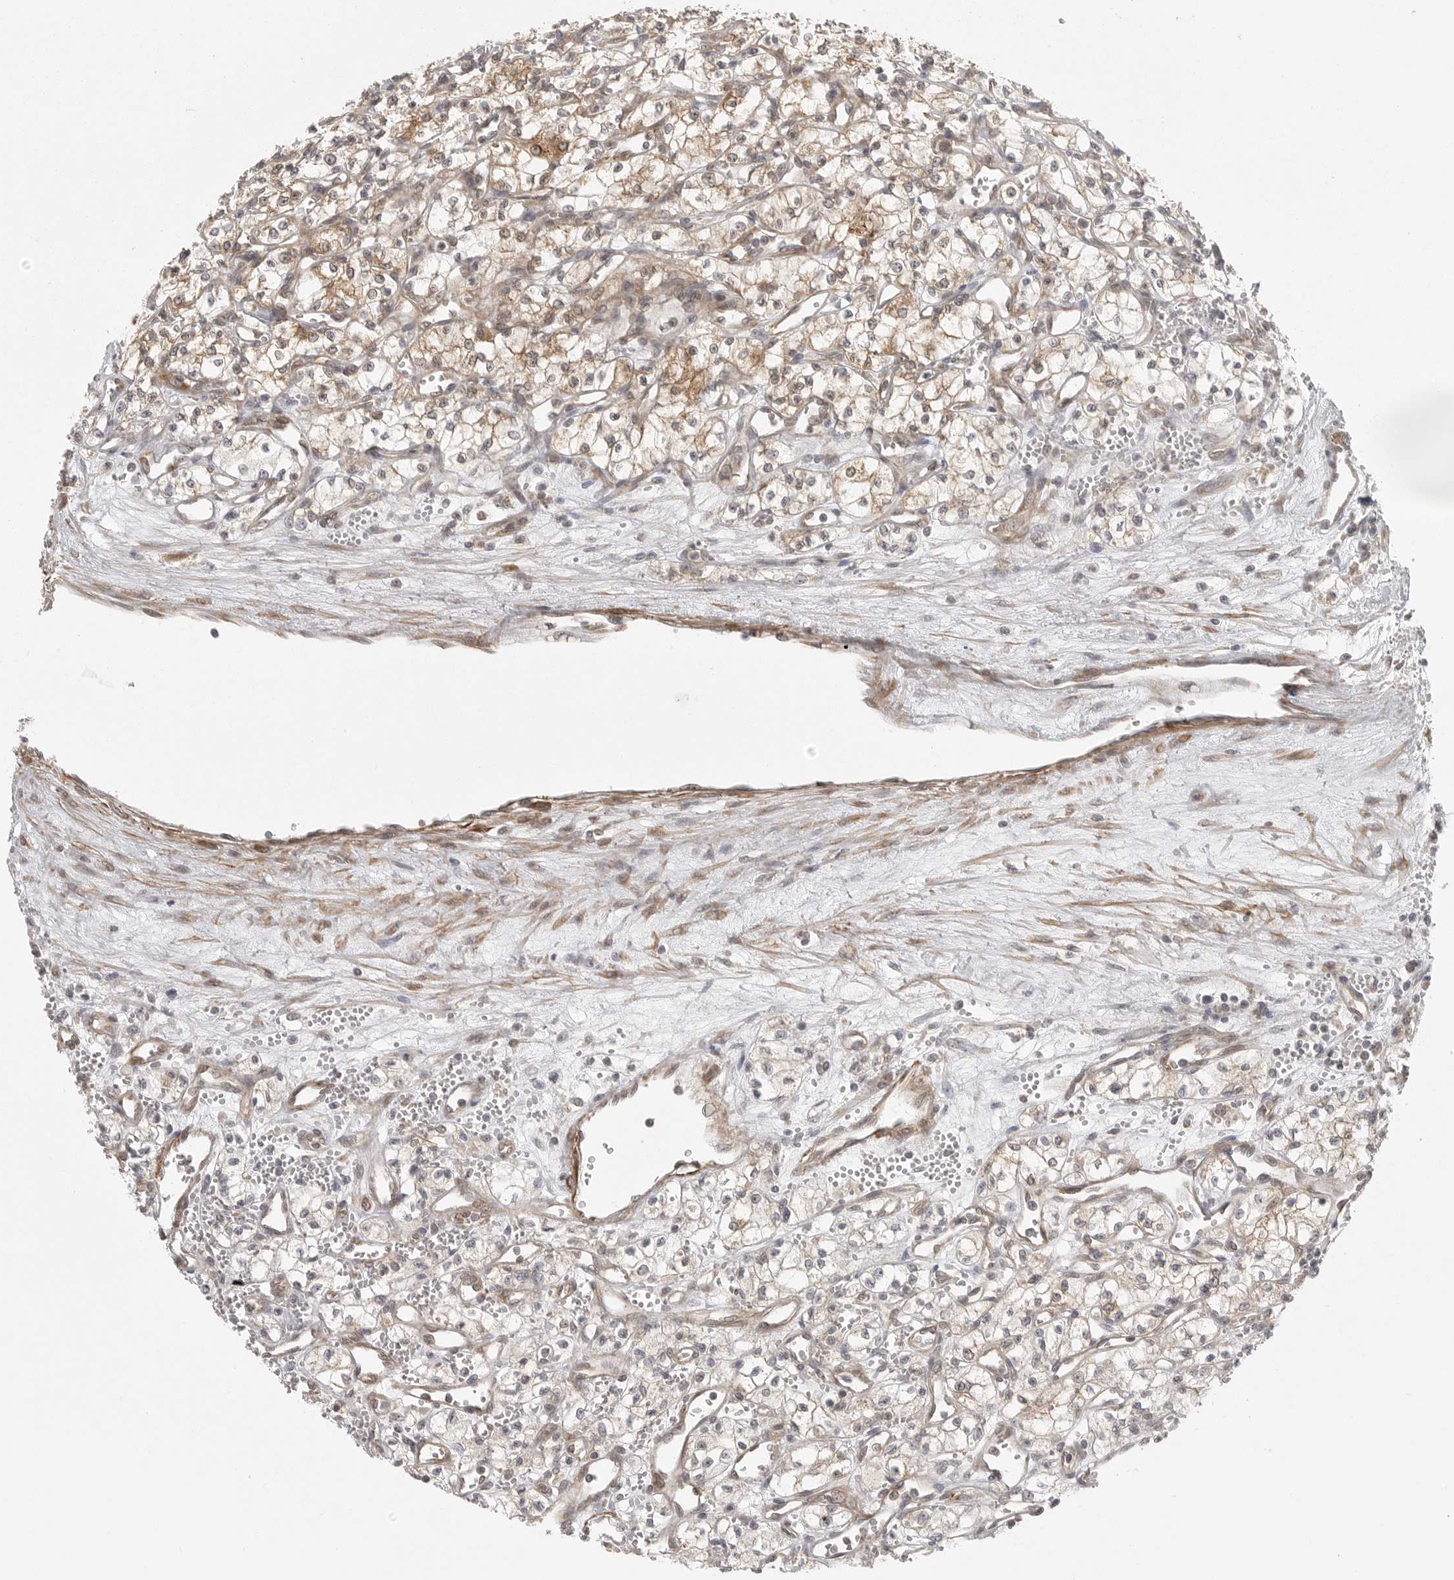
{"staining": {"intensity": "moderate", "quantity": "<25%", "location": "cytoplasmic/membranous"}, "tissue": "renal cancer", "cell_type": "Tumor cells", "image_type": "cancer", "snomed": [{"axis": "morphology", "description": "Adenocarcinoma, NOS"}, {"axis": "topography", "description": "Kidney"}], "caption": "An image showing moderate cytoplasmic/membranous staining in approximately <25% of tumor cells in adenocarcinoma (renal), as visualized by brown immunohistochemical staining.", "gene": "CERS2", "patient": {"sex": "male", "age": 59}}